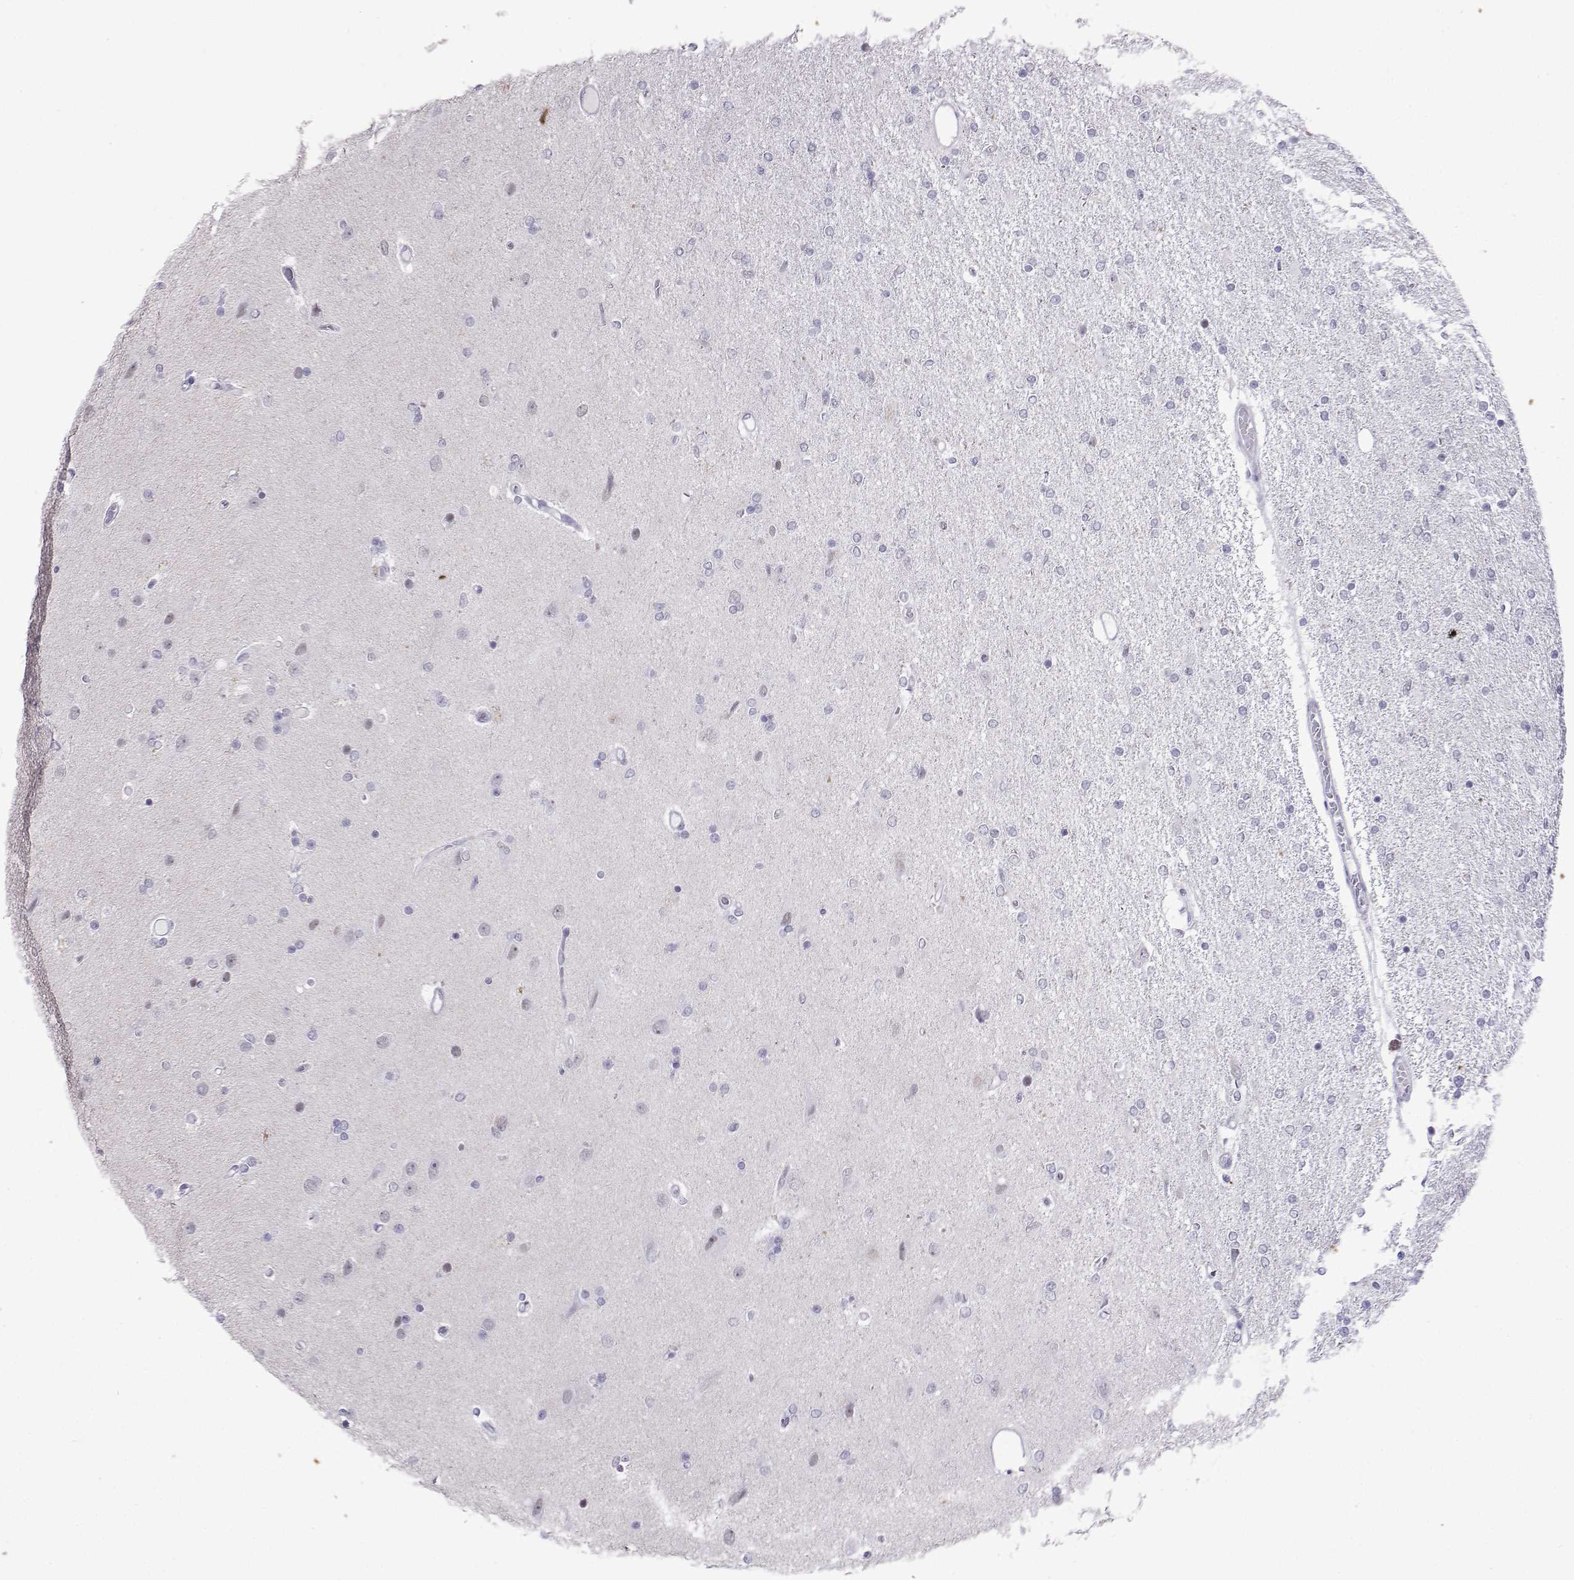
{"staining": {"intensity": "negative", "quantity": "none", "location": "none"}, "tissue": "glioma", "cell_type": "Tumor cells", "image_type": "cancer", "snomed": [{"axis": "morphology", "description": "Glioma, malignant, High grade"}, {"axis": "topography", "description": "Cerebral cortex"}], "caption": "An image of glioma stained for a protein exhibits no brown staining in tumor cells.", "gene": "LORICRIN", "patient": {"sex": "male", "age": 70}}